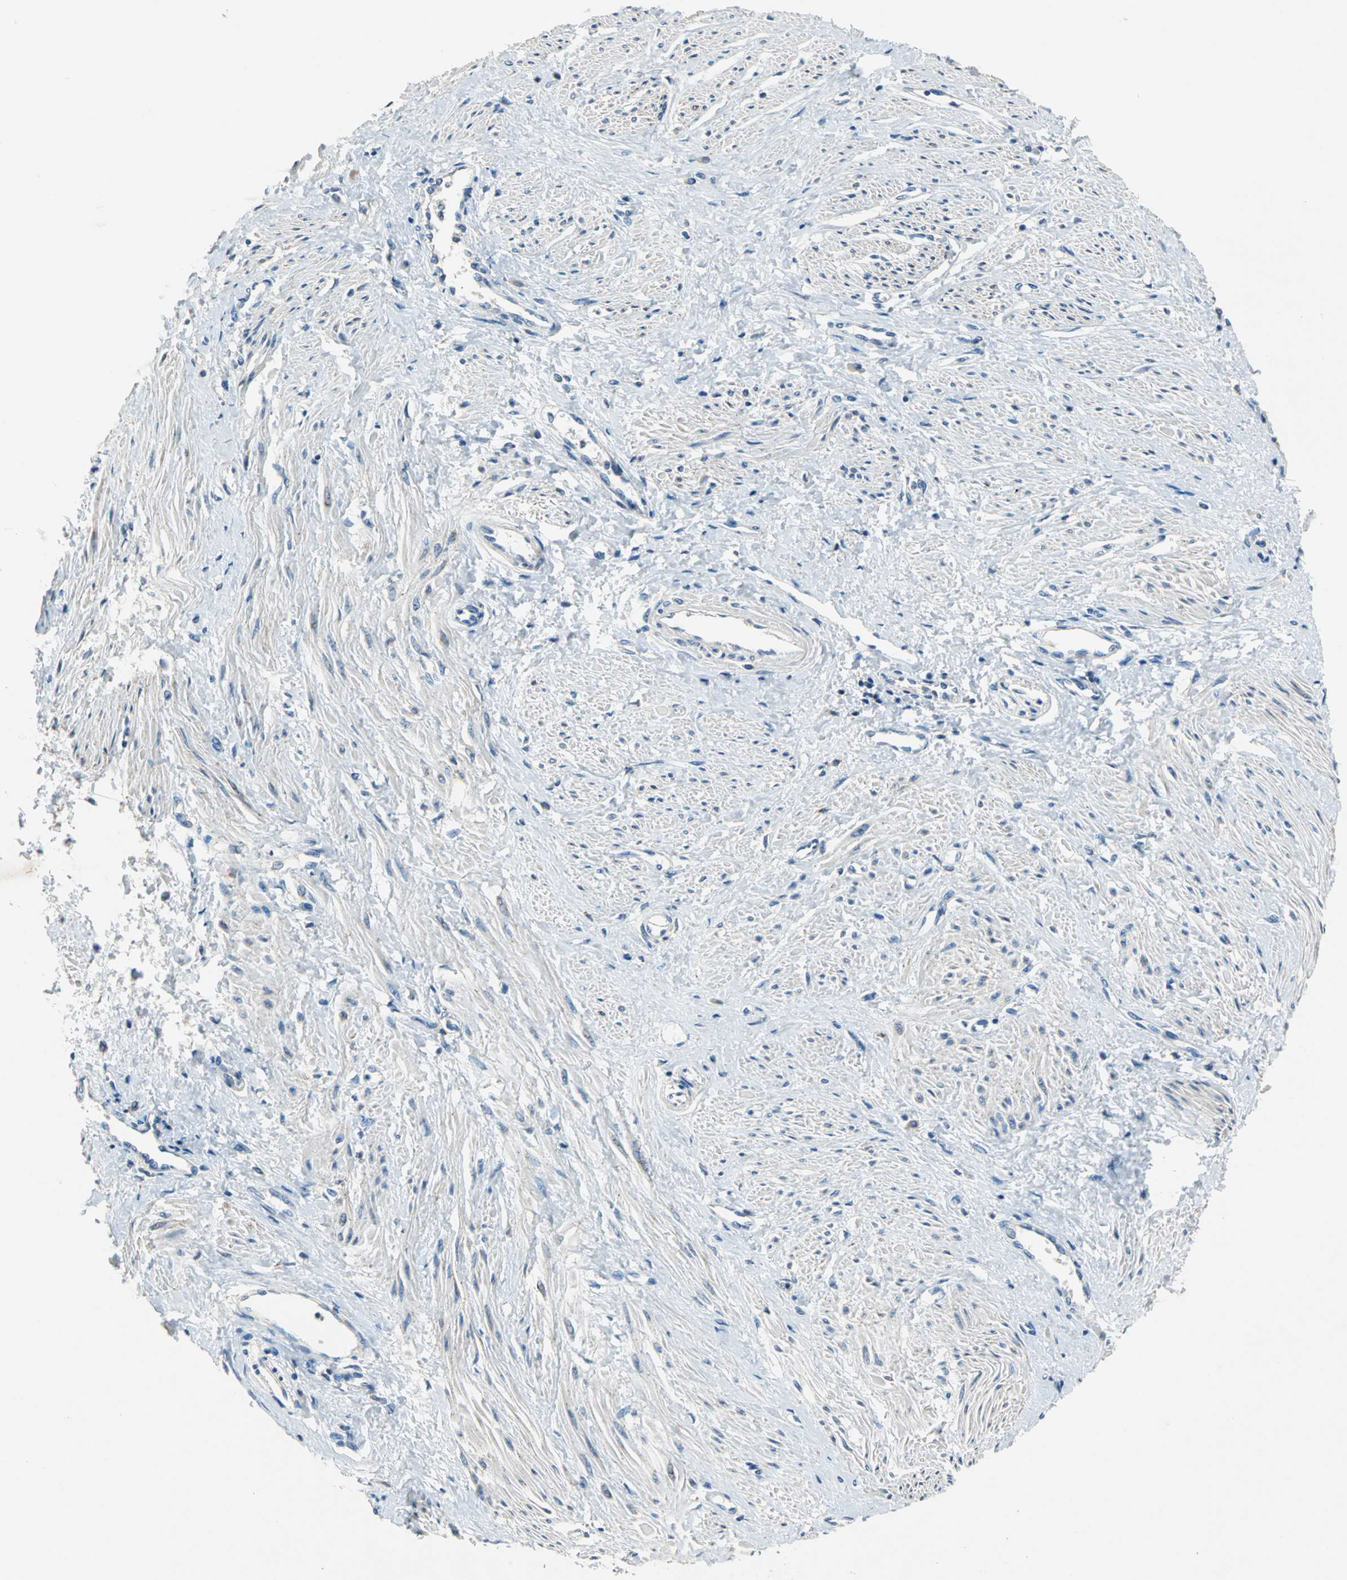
{"staining": {"intensity": "weak", "quantity": "<25%", "location": "cytoplasmic/membranous"}, "tissue": "smooth muscle", "cell_type": "Smooth muscle cells", "image_type": "normal", "snomed": [{"axis": "morphology", "description": "Normal tissue, NOS"}, {"axis": "topography", "description": "Smooth muscle"}, {"axis": "topography", "description": "Uterus"}], "caption": "Immunohistochemistry of benign human smooth muscle reveals no positivity in smooth muscle cells.", "gene": "PRKCA", "patient": {"sex": "female", "age": 39}}